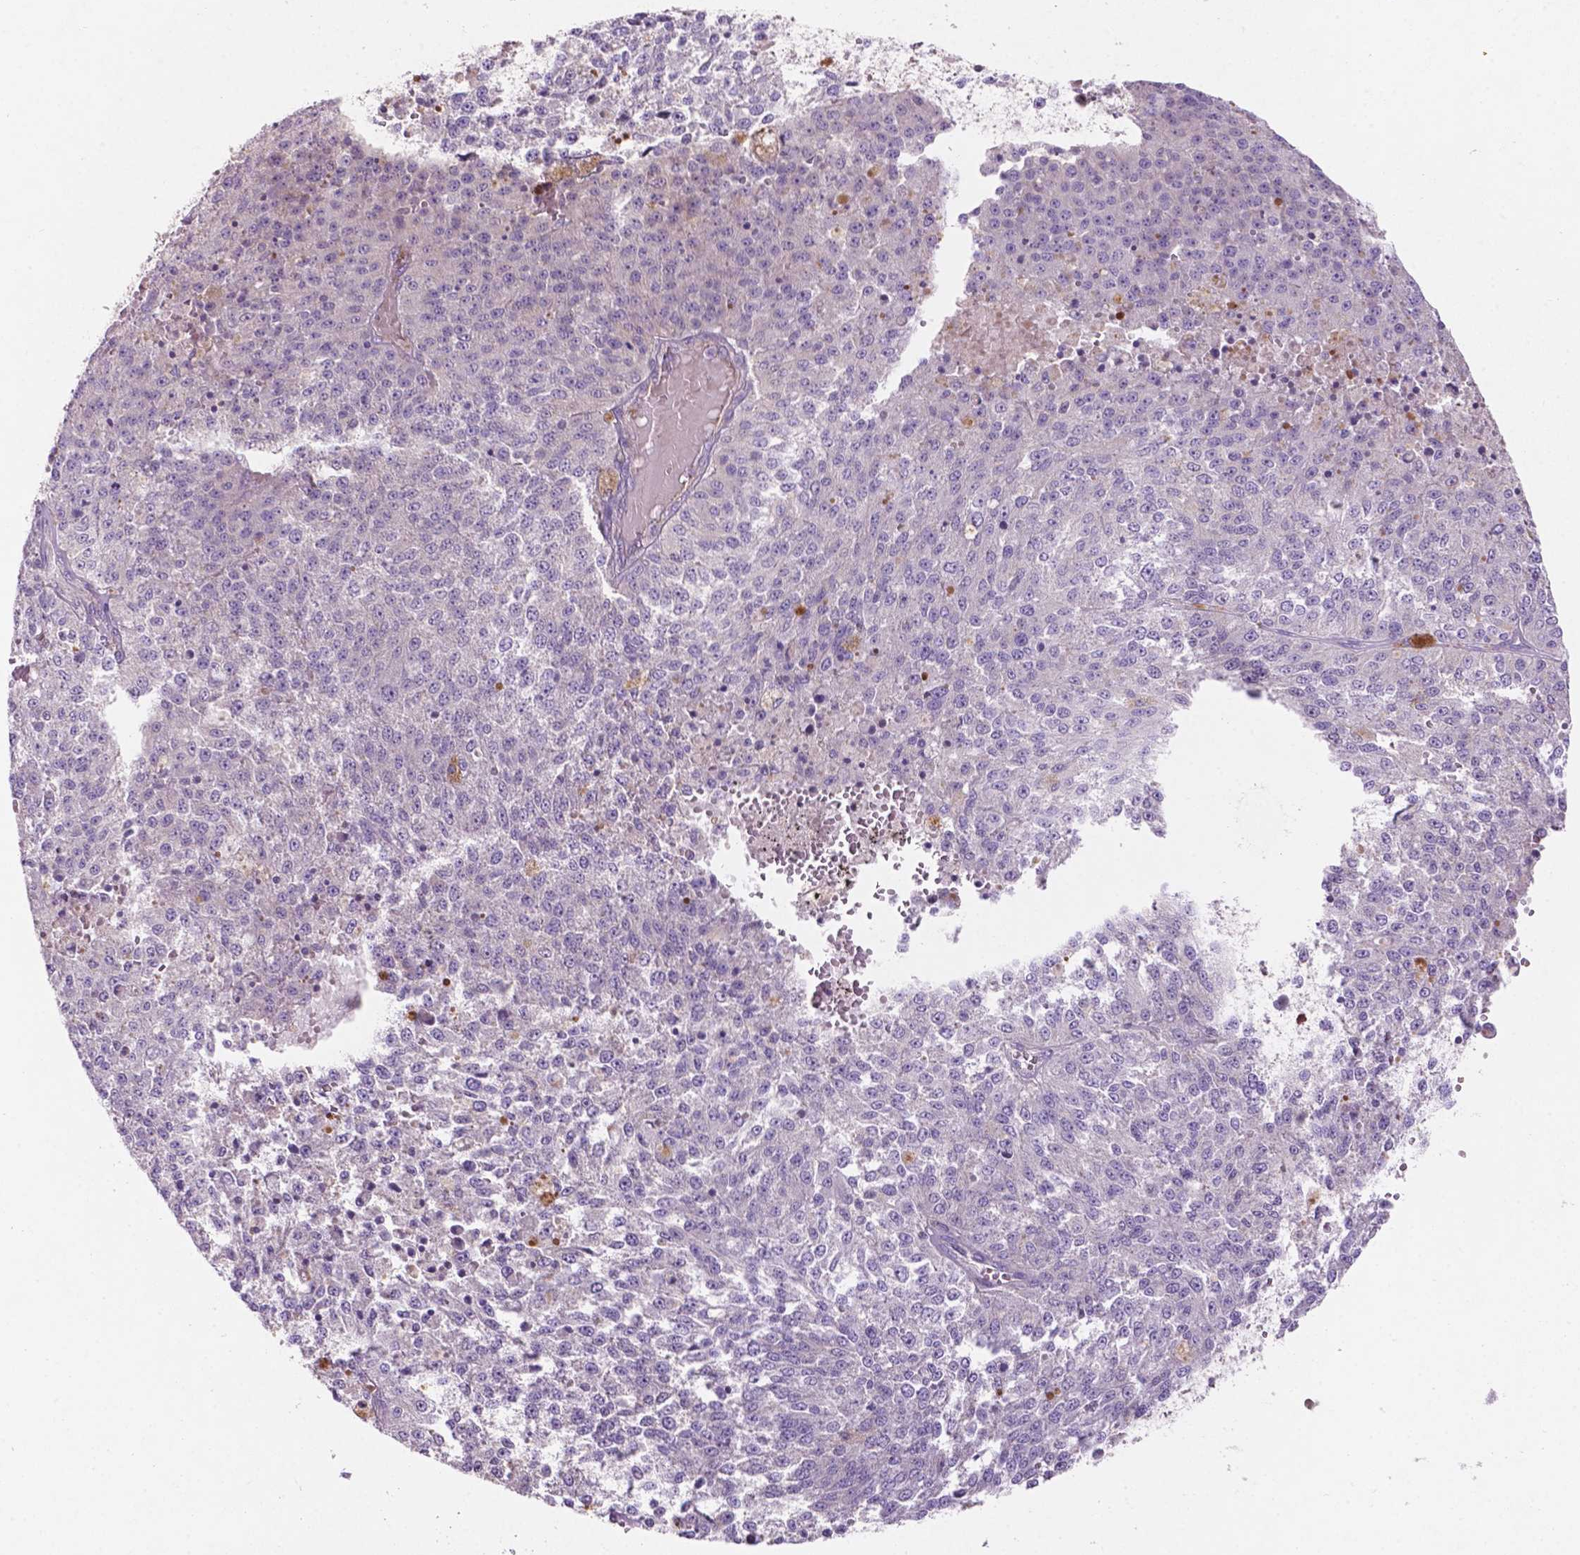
{"staining": {"intensity": "negative", "quantity": "none", "location": "none"}, "tissue": "melanoma", "cell_type": "Tumor cells", "image_type": "cancer", "snomed": [{"axis": "morphology", "description": "Malignant melanoma, Metastatic site"}, {"axis": "topography", "description": "Lymph node"}], "caption": "Micrograph shows no protein expression in tumor cells of melanoma tissue.", "gene": "ARL5C", "patient": {"sex": "female", "age": 64}}